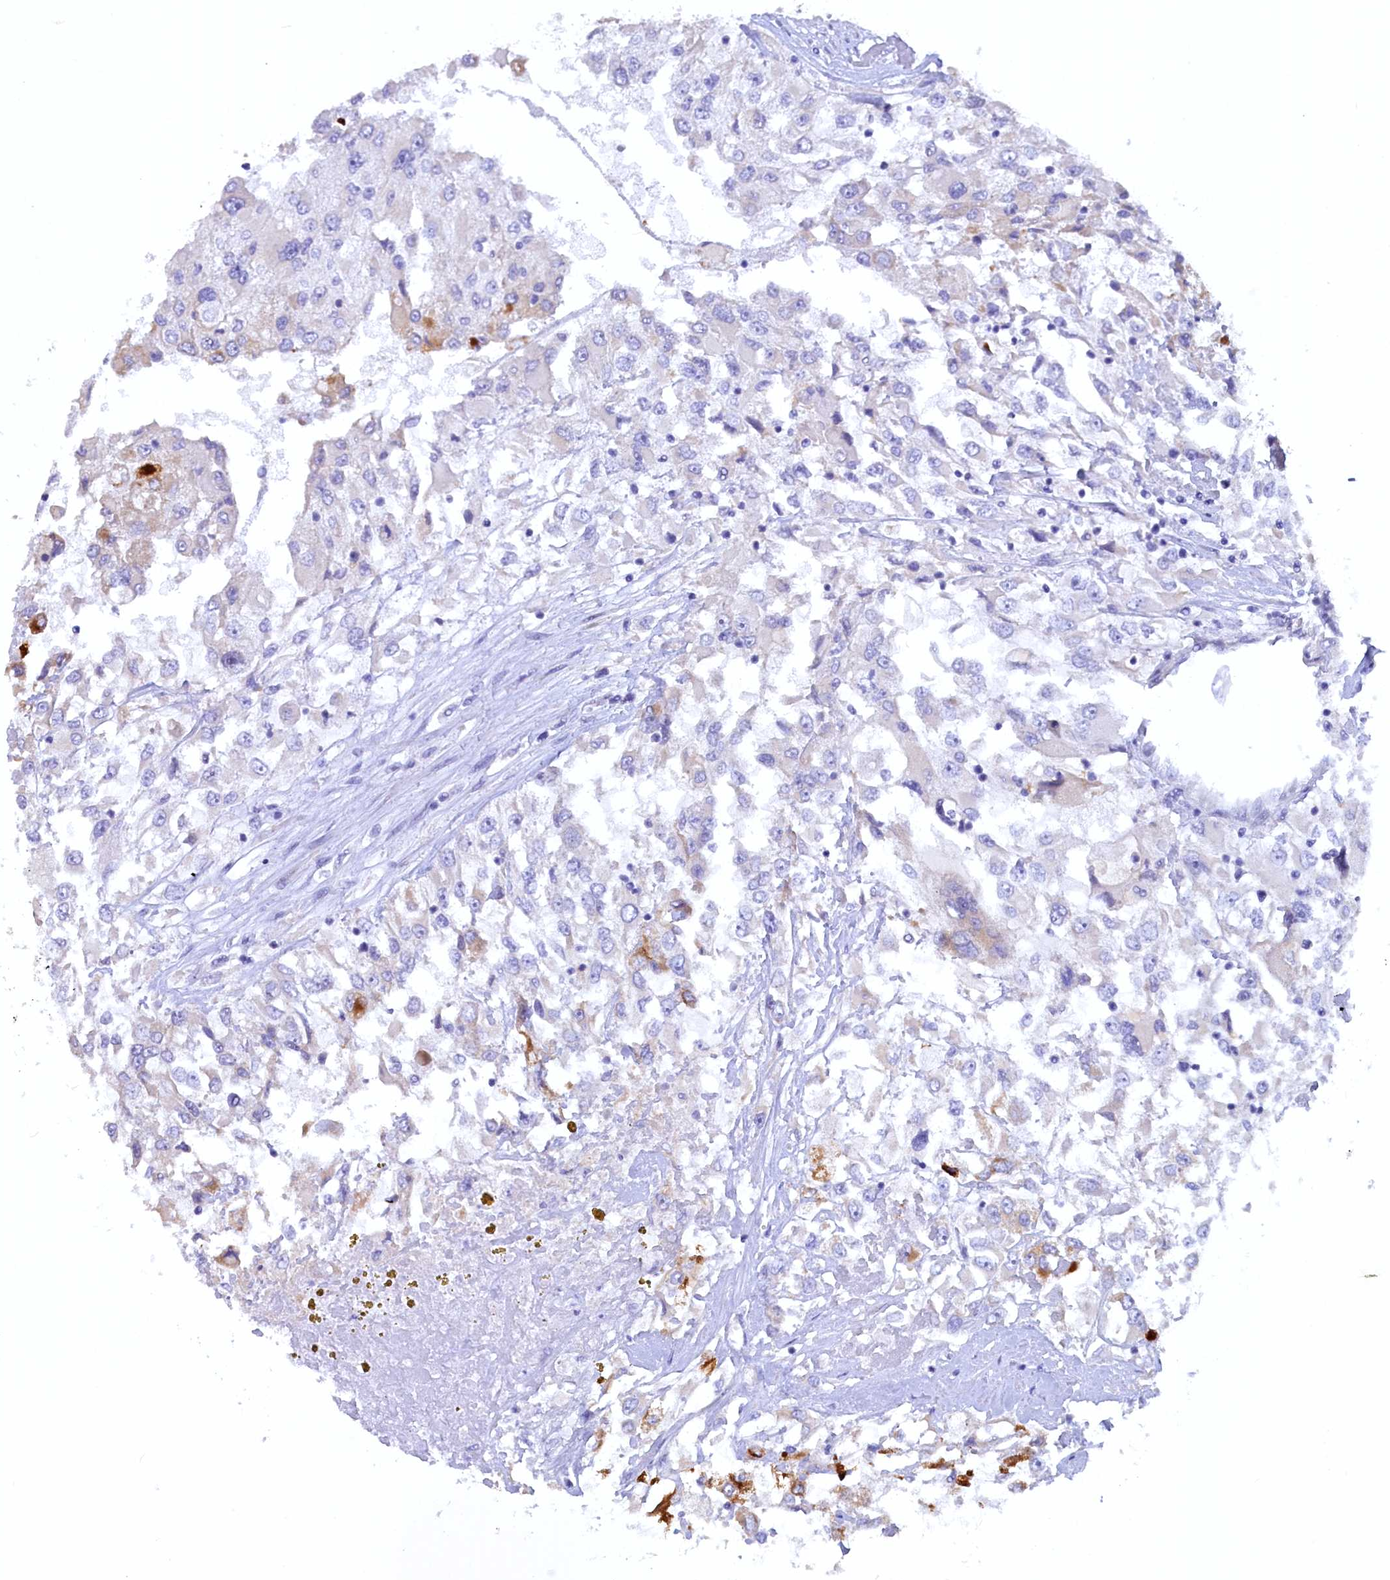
{"staining": {"intensity": "moderate", "quantity": "<25%", "location": "cytoplasmic/membranous"}, "tissue": "renal cancer", "cell_type": "Tumor cells", "image_type": "cancer", "snomed": [{"axis": "morphology", "description": "Adenocarcinoma, NOS"}, {"axis": "topography", "description": "Kidney"}], "caption": "Renal adenocarcinoma stained for a protein reveals moderate cytoplasmic/membranous positivity in tumor cells.", "gene": "ZSWIM4", "patient": {"sex": "female", "age": 52}}